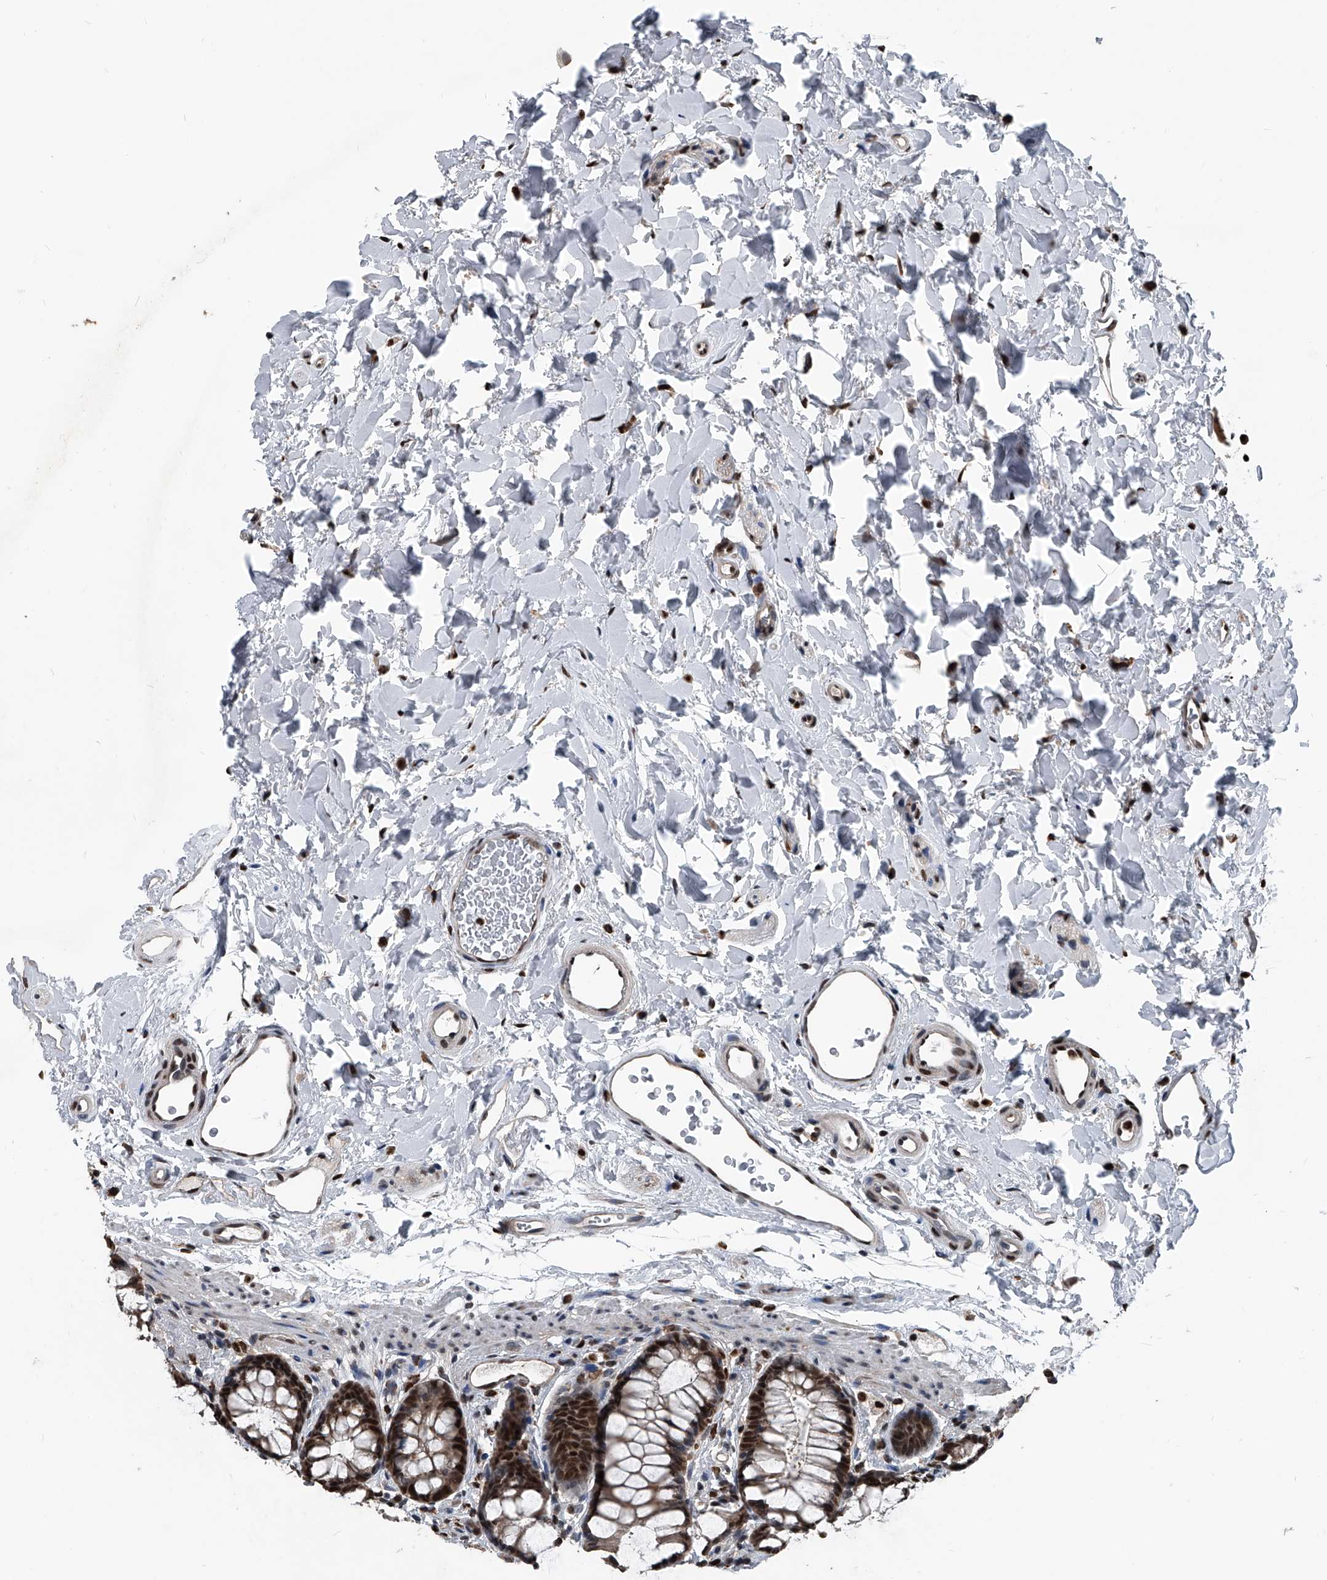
{"staining": {"intensity": "strong", "quantity": ">75%", "location": "nuclear"}, "tissue": "rectum", "cell_type": "Glandular cells", "image_type": "normal", "snomed": [{"axis": "morphology", "description": "Normal tissue, NOS"}, {"axis": "topography", "description": "Rectum"}], "caption": "Immunohistochemistry (IHC) micrograph of unremarkable rectum stained for a protein (brown), which demonstrates high levels of strong nuclear positivity in about >75% of glandular cells.", "gene": "FKBP5", "patient": {"sex": "female", "age": 65}}